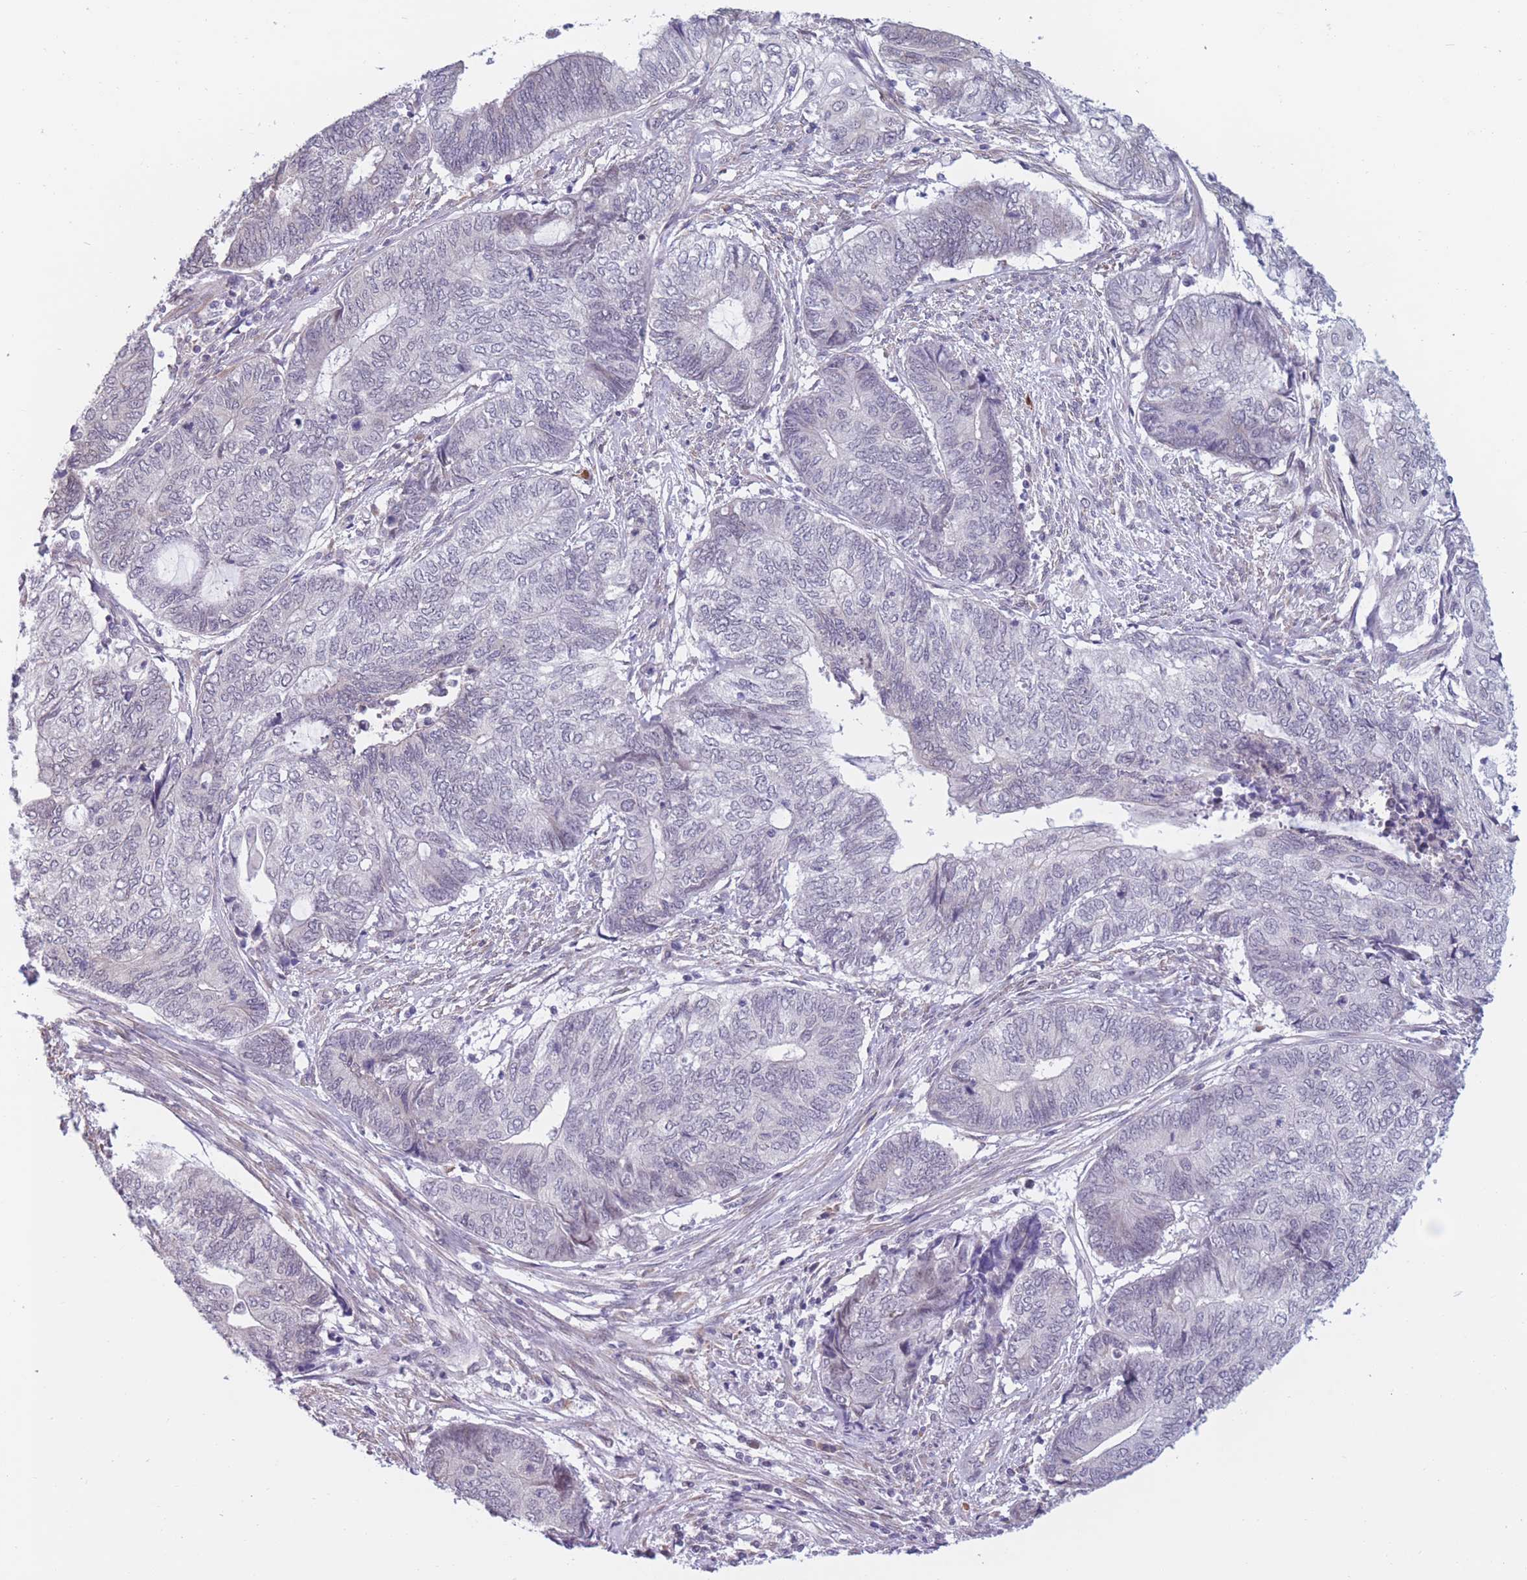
{"staining": {"intensity": "negative", "quantity": "none", "location": "none"}, "tissue": "endometrial cancer", "cell_type": "Tumor cells", "image_type": "cancer", "snomed": [{"axis": "morphology", "description": "Adenocarcinoma, NOS"}, {"axis": "topography", "description": "Uterus"}, {"axis": "topography", "description": "Endometrium"}], "caption": "A high-resolution micrograph shows IHC staining of endometrial adenocarcinoma, which reveals no significant expression in tumor cells.", "gene": "COL27A1", "patient": {"sex": "female", "age": 70}}